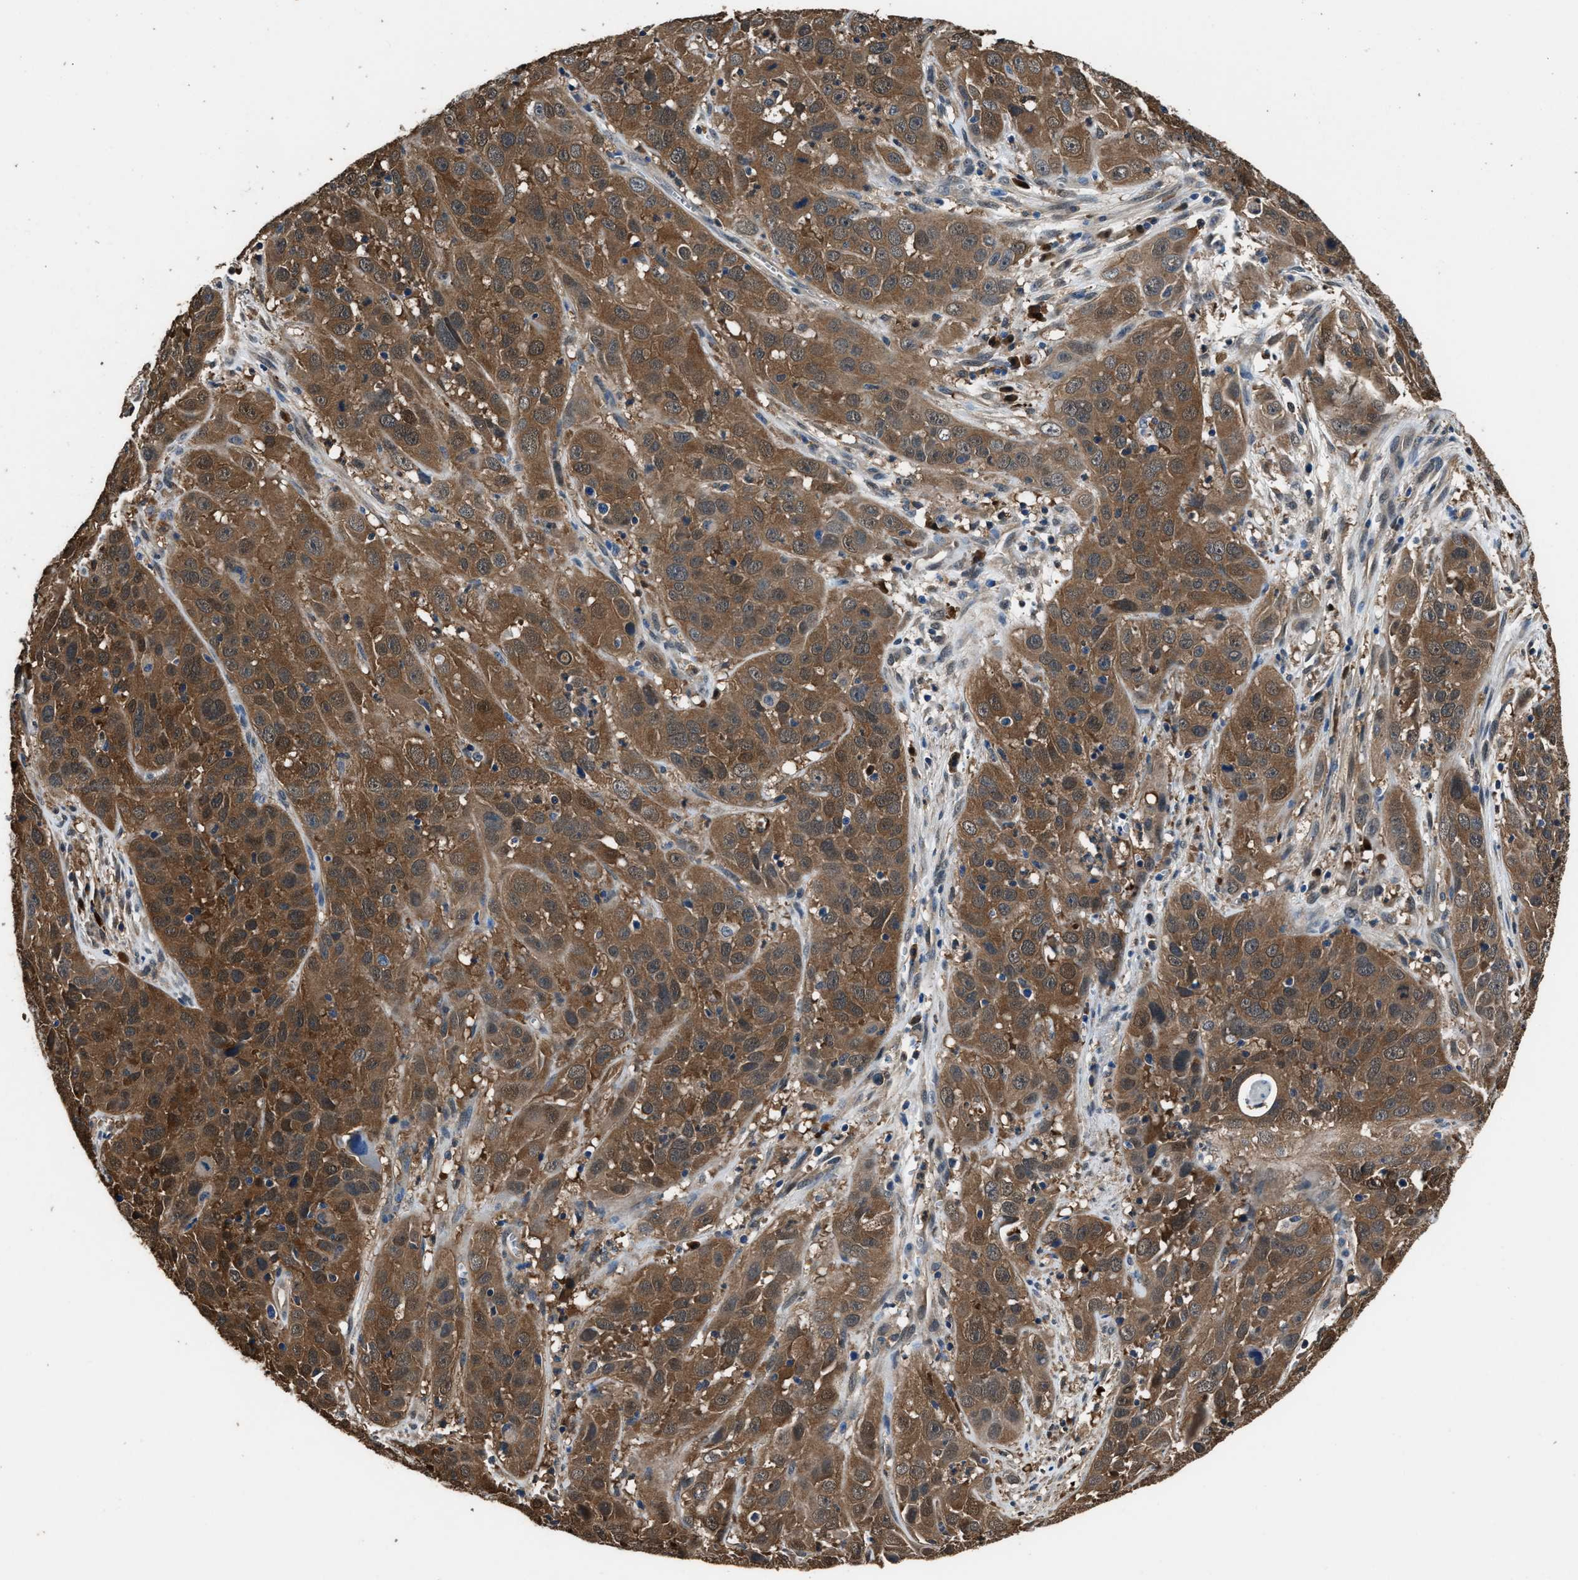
{"staining": {"intensity": "moderate", "quantity": ">75%", "location": "cytoplasmic/membranous"}, "tissue": "cervical cancer", "cell_type": "Tumor cells", "image_type": "cancer", "snomed": [{"axis": "morphology", "description": "Squamous cell carcinoma, NOS"}, {"axis": "topography", "description": "Cervix"}], "caption": "Cervical cancer (squamous cell carcinoma) tissue exhibits moderate cytoplasmic/membranous staining in approximately >75% of tumor cells, visualized by immunohistochemistry.", "gene": "GSTP1", "patient": {"sex": "female", "age": 32}}